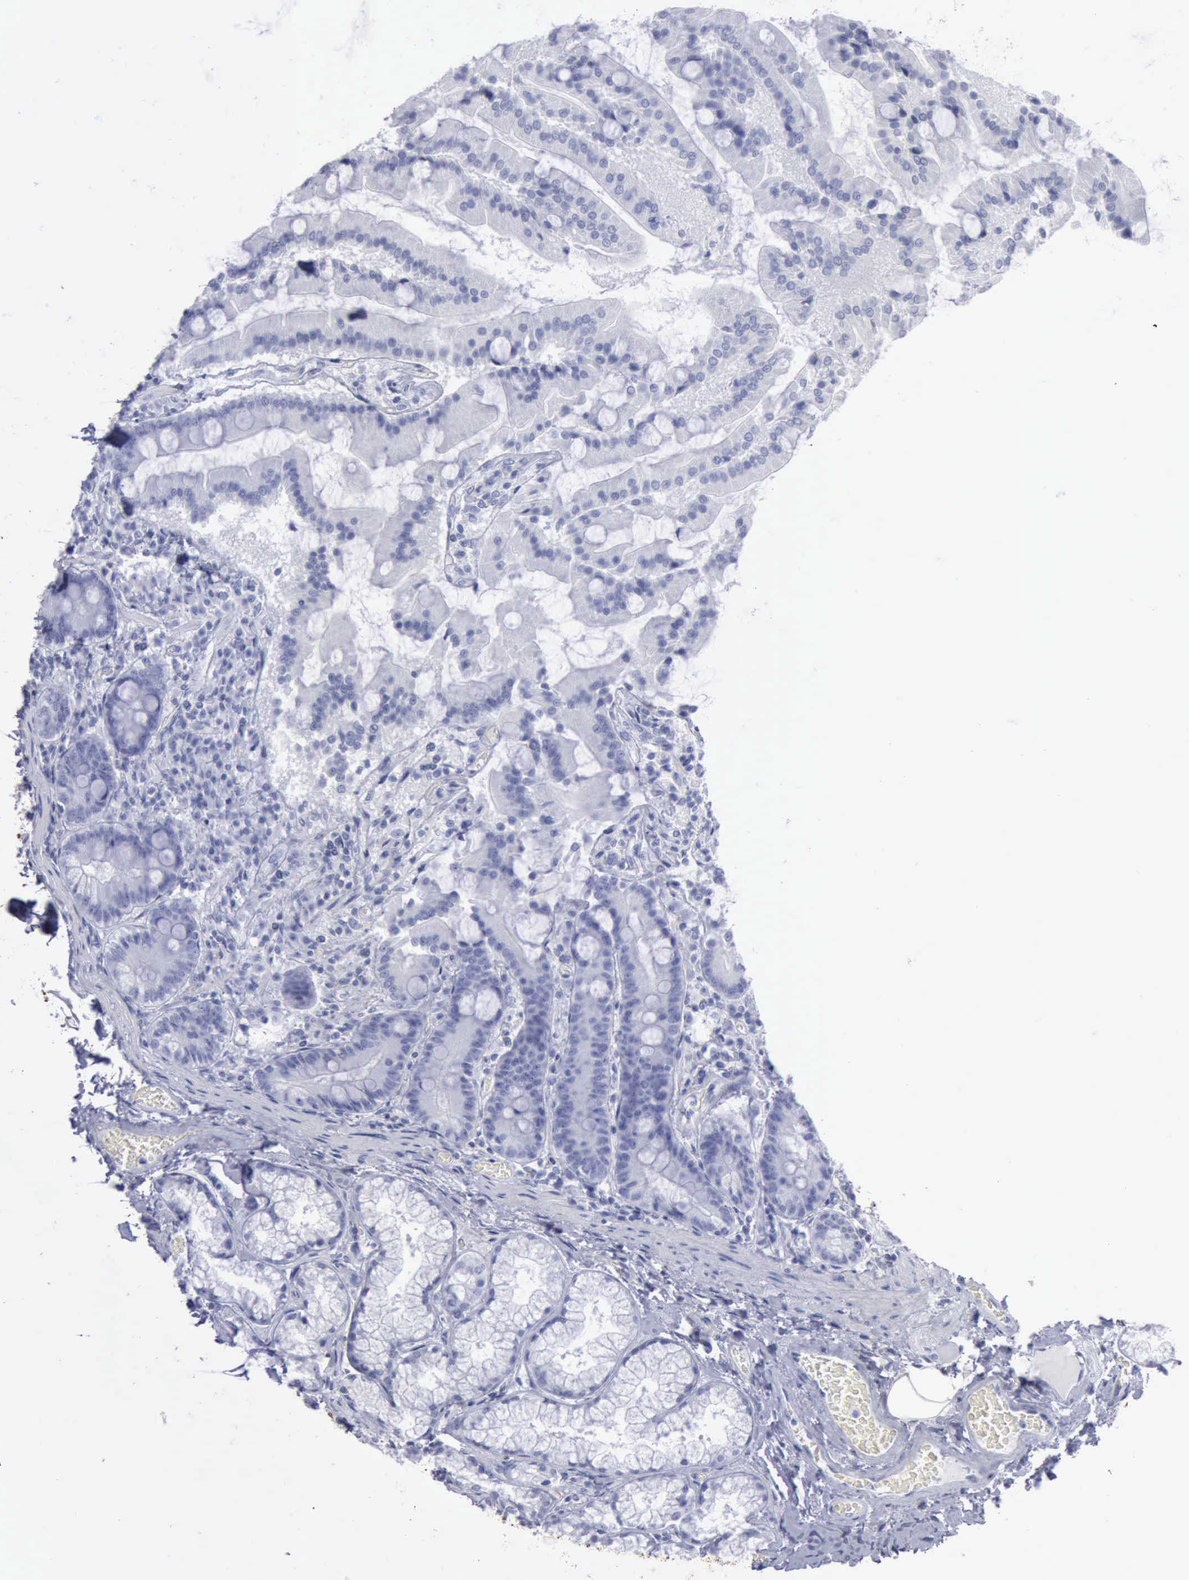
{"staining": {"intensity": "negative", "quantity": "none", "location": "none"}, "tissue": "duodenum", "cell_type": "Glandular cells", "image_type": "normal", "snomed": [{"axis": "morphology", "description": "Normal tissue, NOS"}, {"axis": "topography", "description": "Duodenum"}], "caption": "Unremarkable duodenum was stained to show a protein in brown. There is no significant positivity in glandular cells. (DAB (3,3'-diaminobenzidine) immunohistochemistry visualized using brightfield microscopy, high magnification).", "gene": "KRT13", "patient": {"sex": "female", "age": 64}}